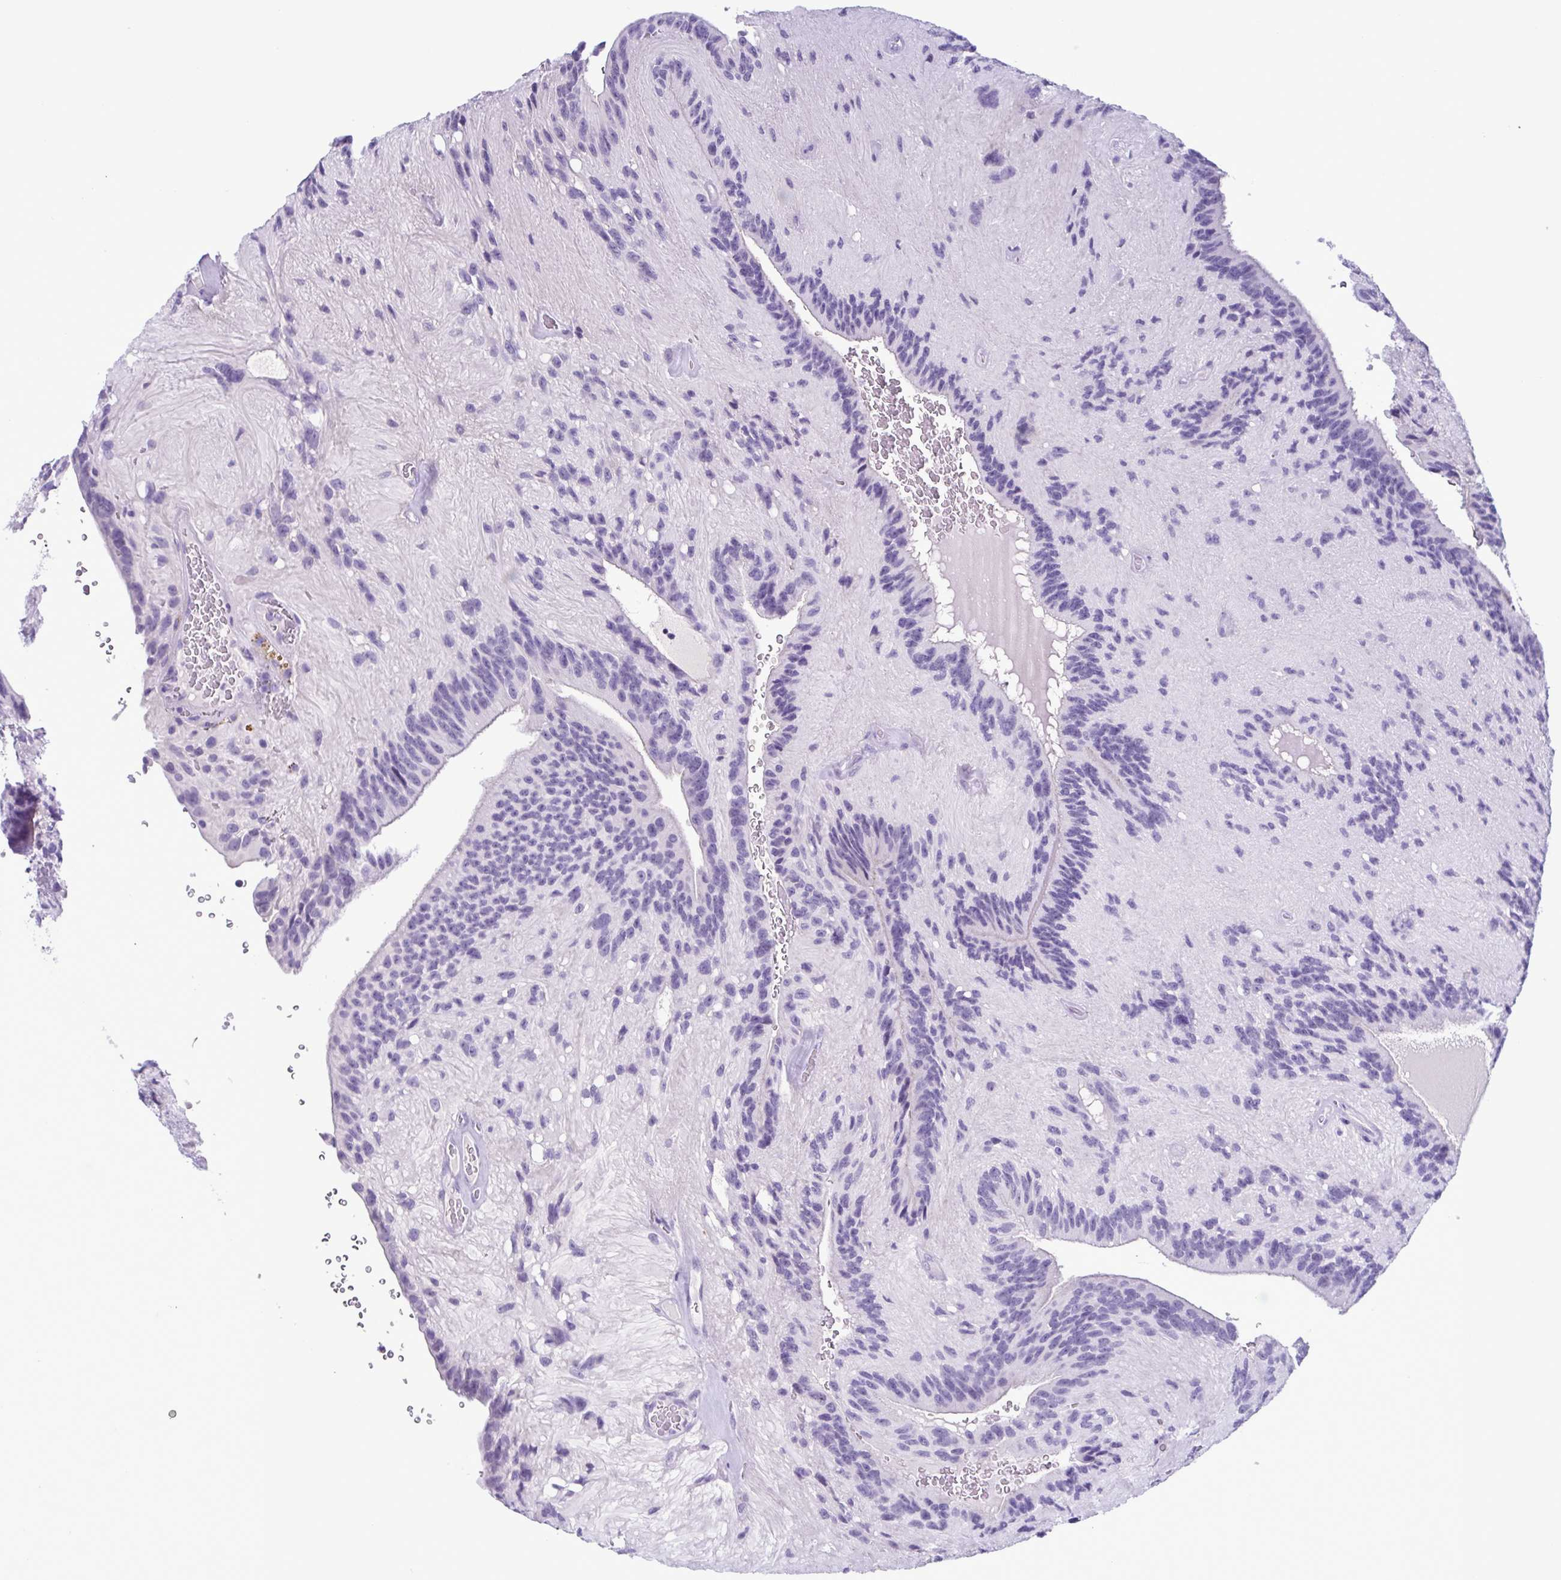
{"staining": {"intensity": "negative", "quantity": "none", "location": "none"}, "tissue": "glioma", "cell_type": "Tumor cells", "image_type": "cancer", "snomed": [{"axis": "morphology", "description": "Glioma, malignant, Low grade"}, {"axis": "topography", "description": "Brain"}], "caption": "Immunohistochemistry histopathology image of neoplastic tissue: malignant low-grade glioma stained with DAB (3,3'-diaminobenzidine) demonstrates no significant protein expression in tumor cells.", "gene": "INAFM1", "patient": {"sex": "male", "age": 31}}